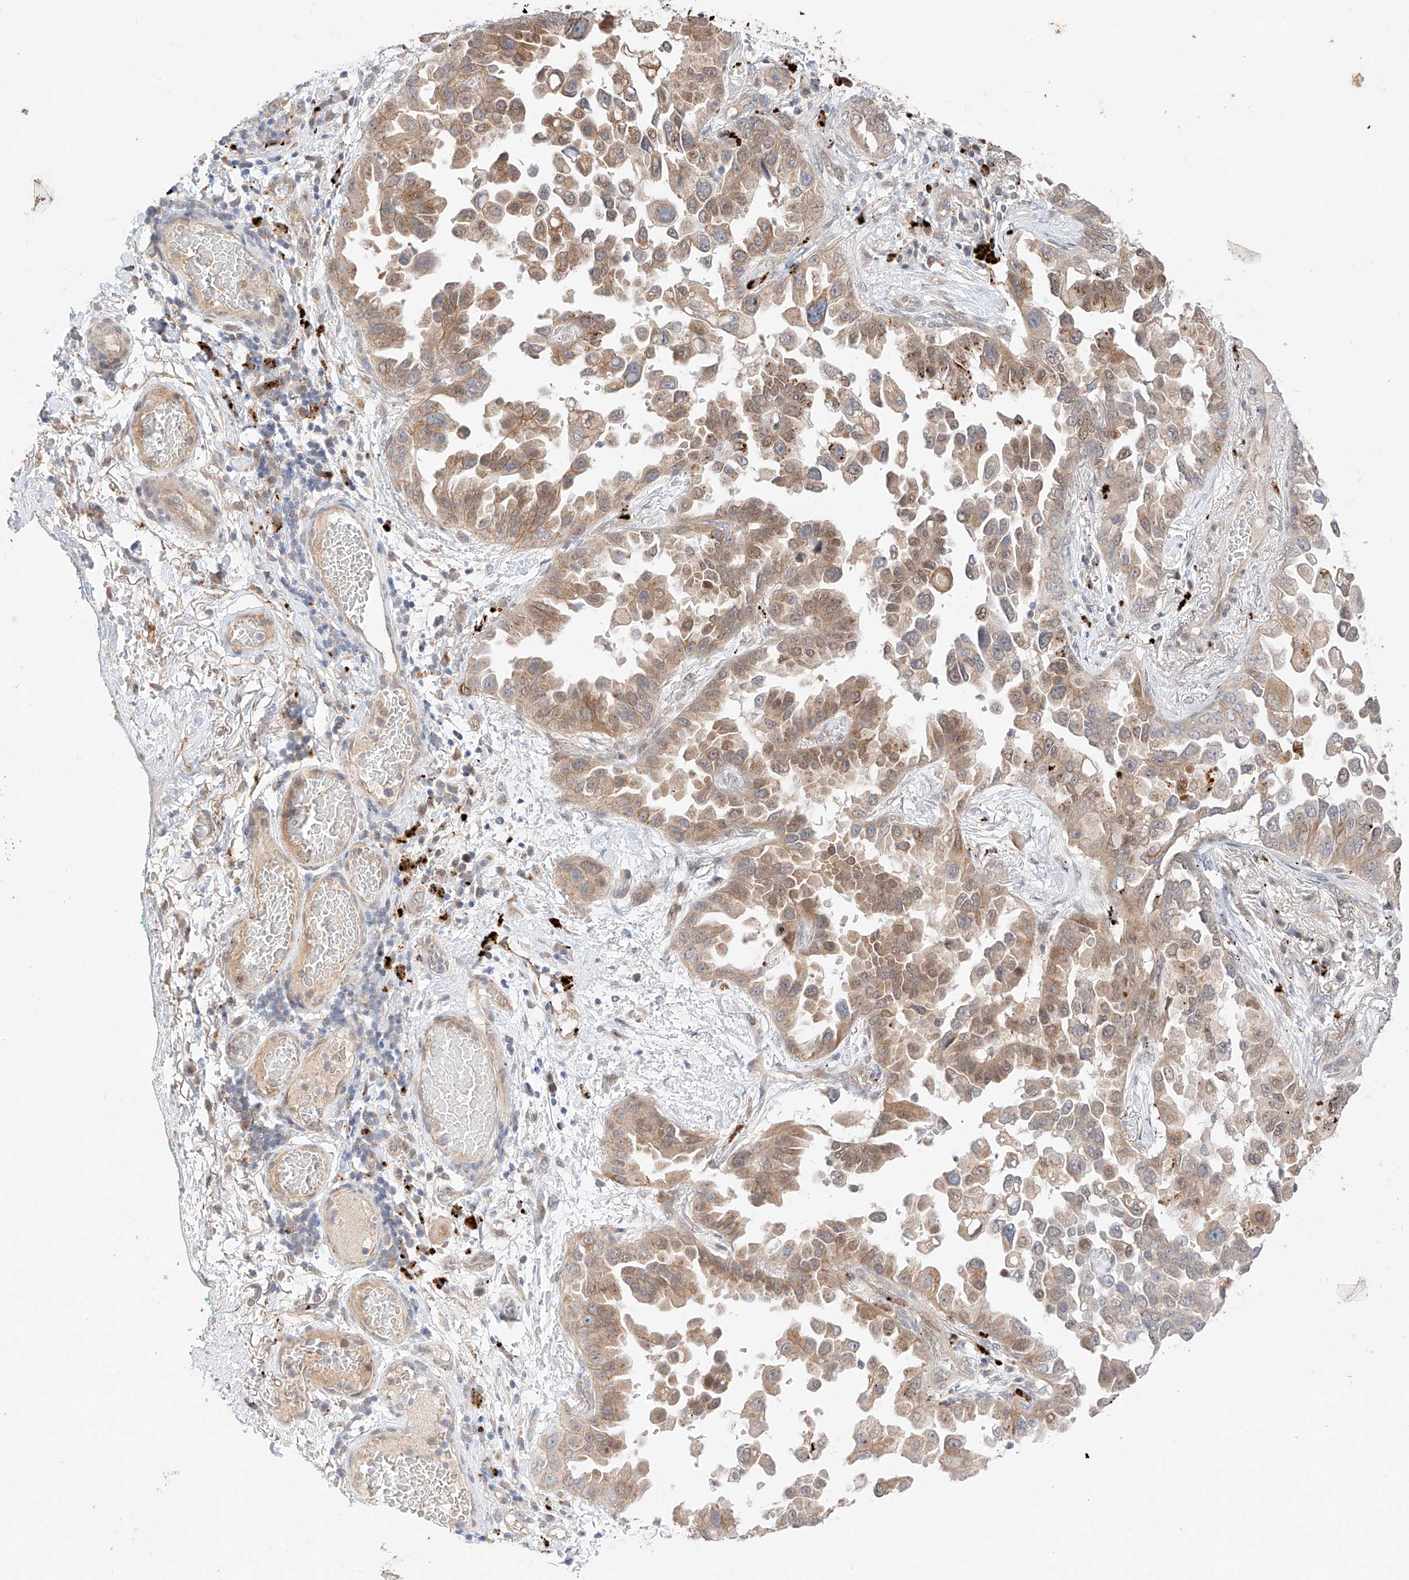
{"staining": {"intensity": "weak", "quantity": "25%-75%", "location": "cytoplasmic/membranous,nuclear"}, "tissue": "lung cancer", "cell_type": "Tumor cells", "image_type": "cancer", "snomed": [{"axis": "morphology", "description": "Adenocarcinoma, NOS"}, {"axis": "topography", "description": "Lung"}], "caption": "Lung cancer (adenocarcinoma) stained for a protein (brown) shows weak cytoplasmic/membranous and nuclear positive expression in about 25%-75% of tumor cells.", "gene": "GCNT1", "patient": {"sex": "female", "age": 67}}